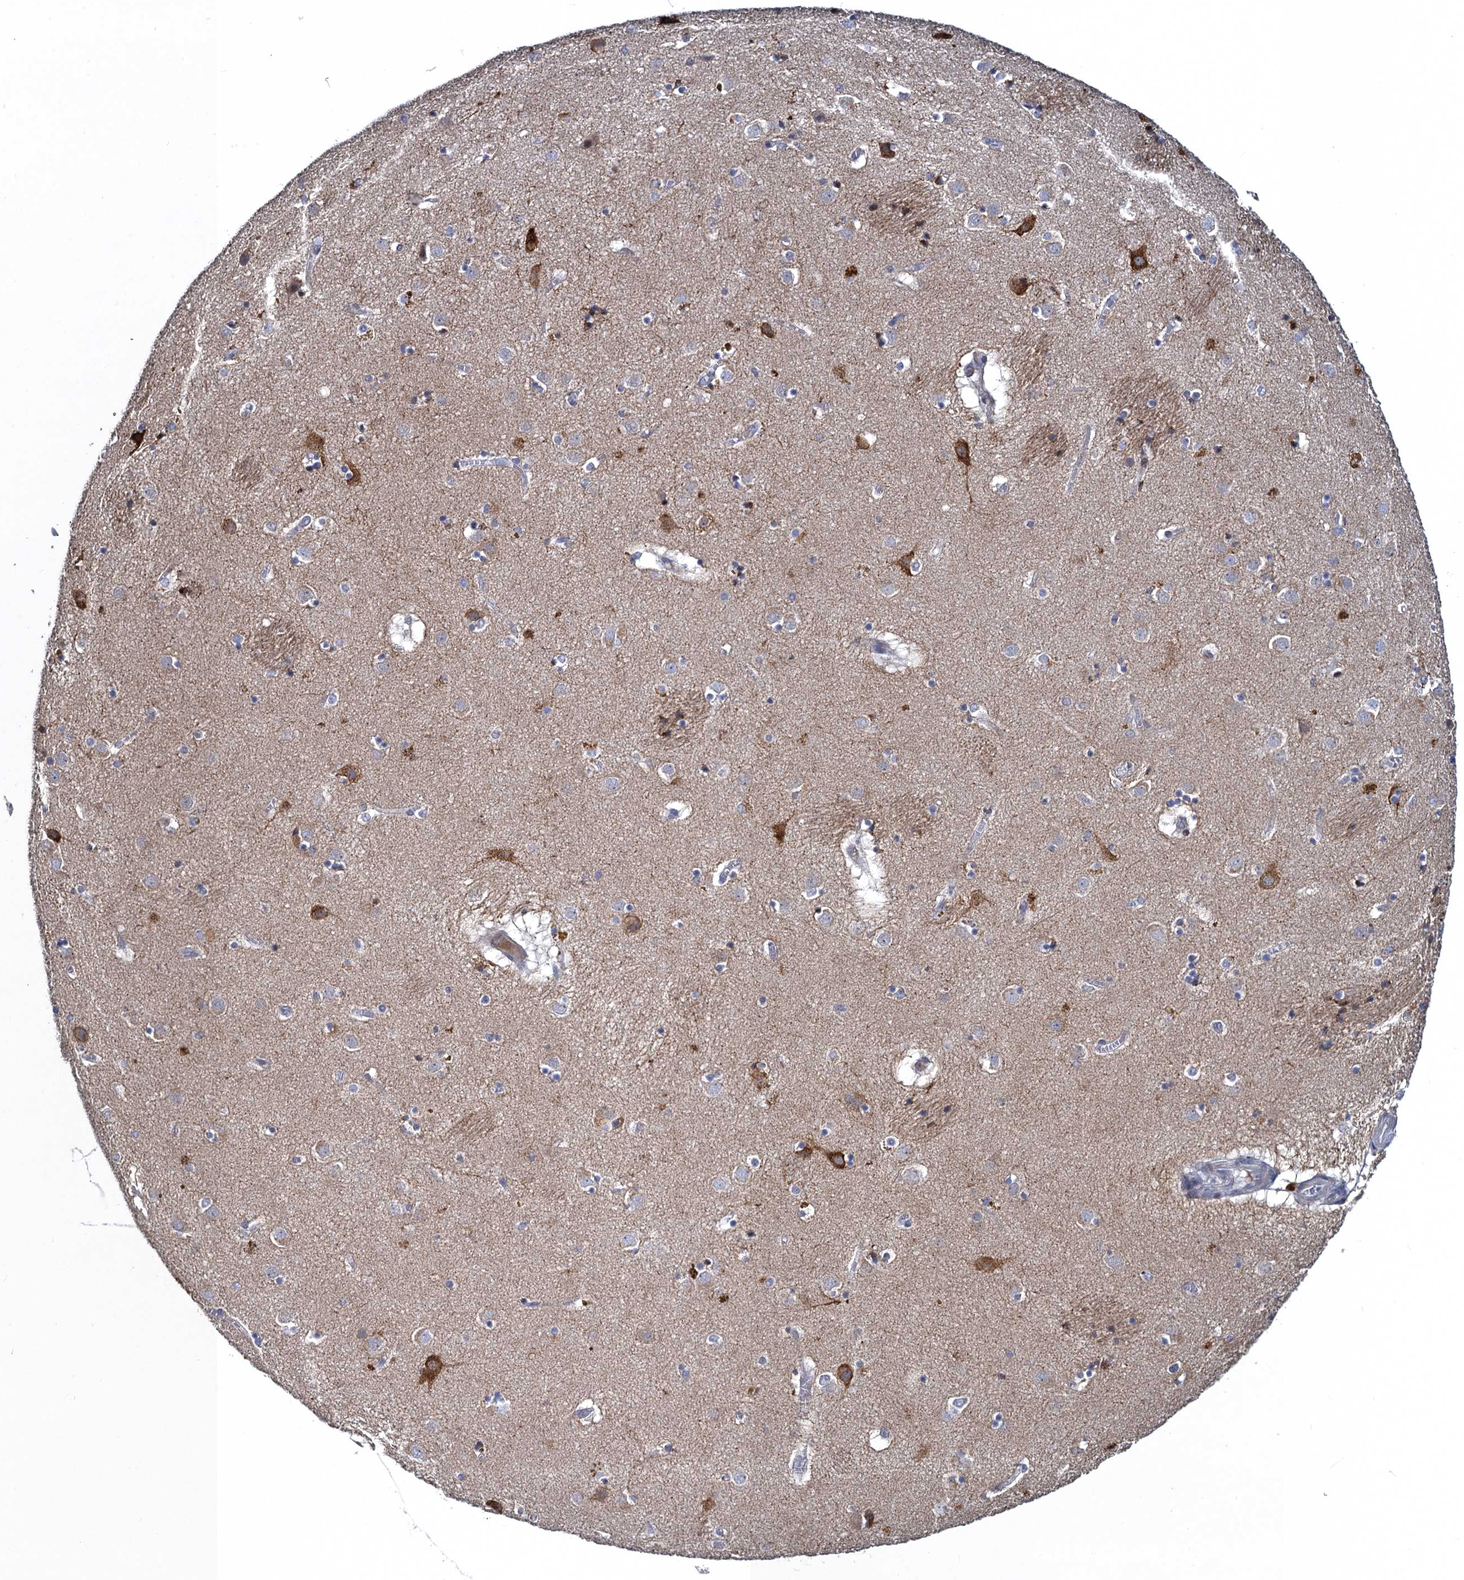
{"staining": {"intensity": "weak", "quantity": "<25%", "location": "cytoplasmic/membranous"}, "tissue": "caudate", "cell_type": "Glial cells", "image_type": "normal", "snomed": [{"axis": "morphology", "description": "Normal tissue, NOS"}, {"axis": "topography", "description": "Lateral ventricle wall"}], "caption": "IHC micrograph of unremarkable caudate: human caudate stained with DAB displays no significant protein expression in glial cells. (Brightfield microscopy of DAB (3,3'-diaminobenzidine) IHC at high magnification).", "gene": "ATOSA", "patient": {"sex": "male", "age": 70}}